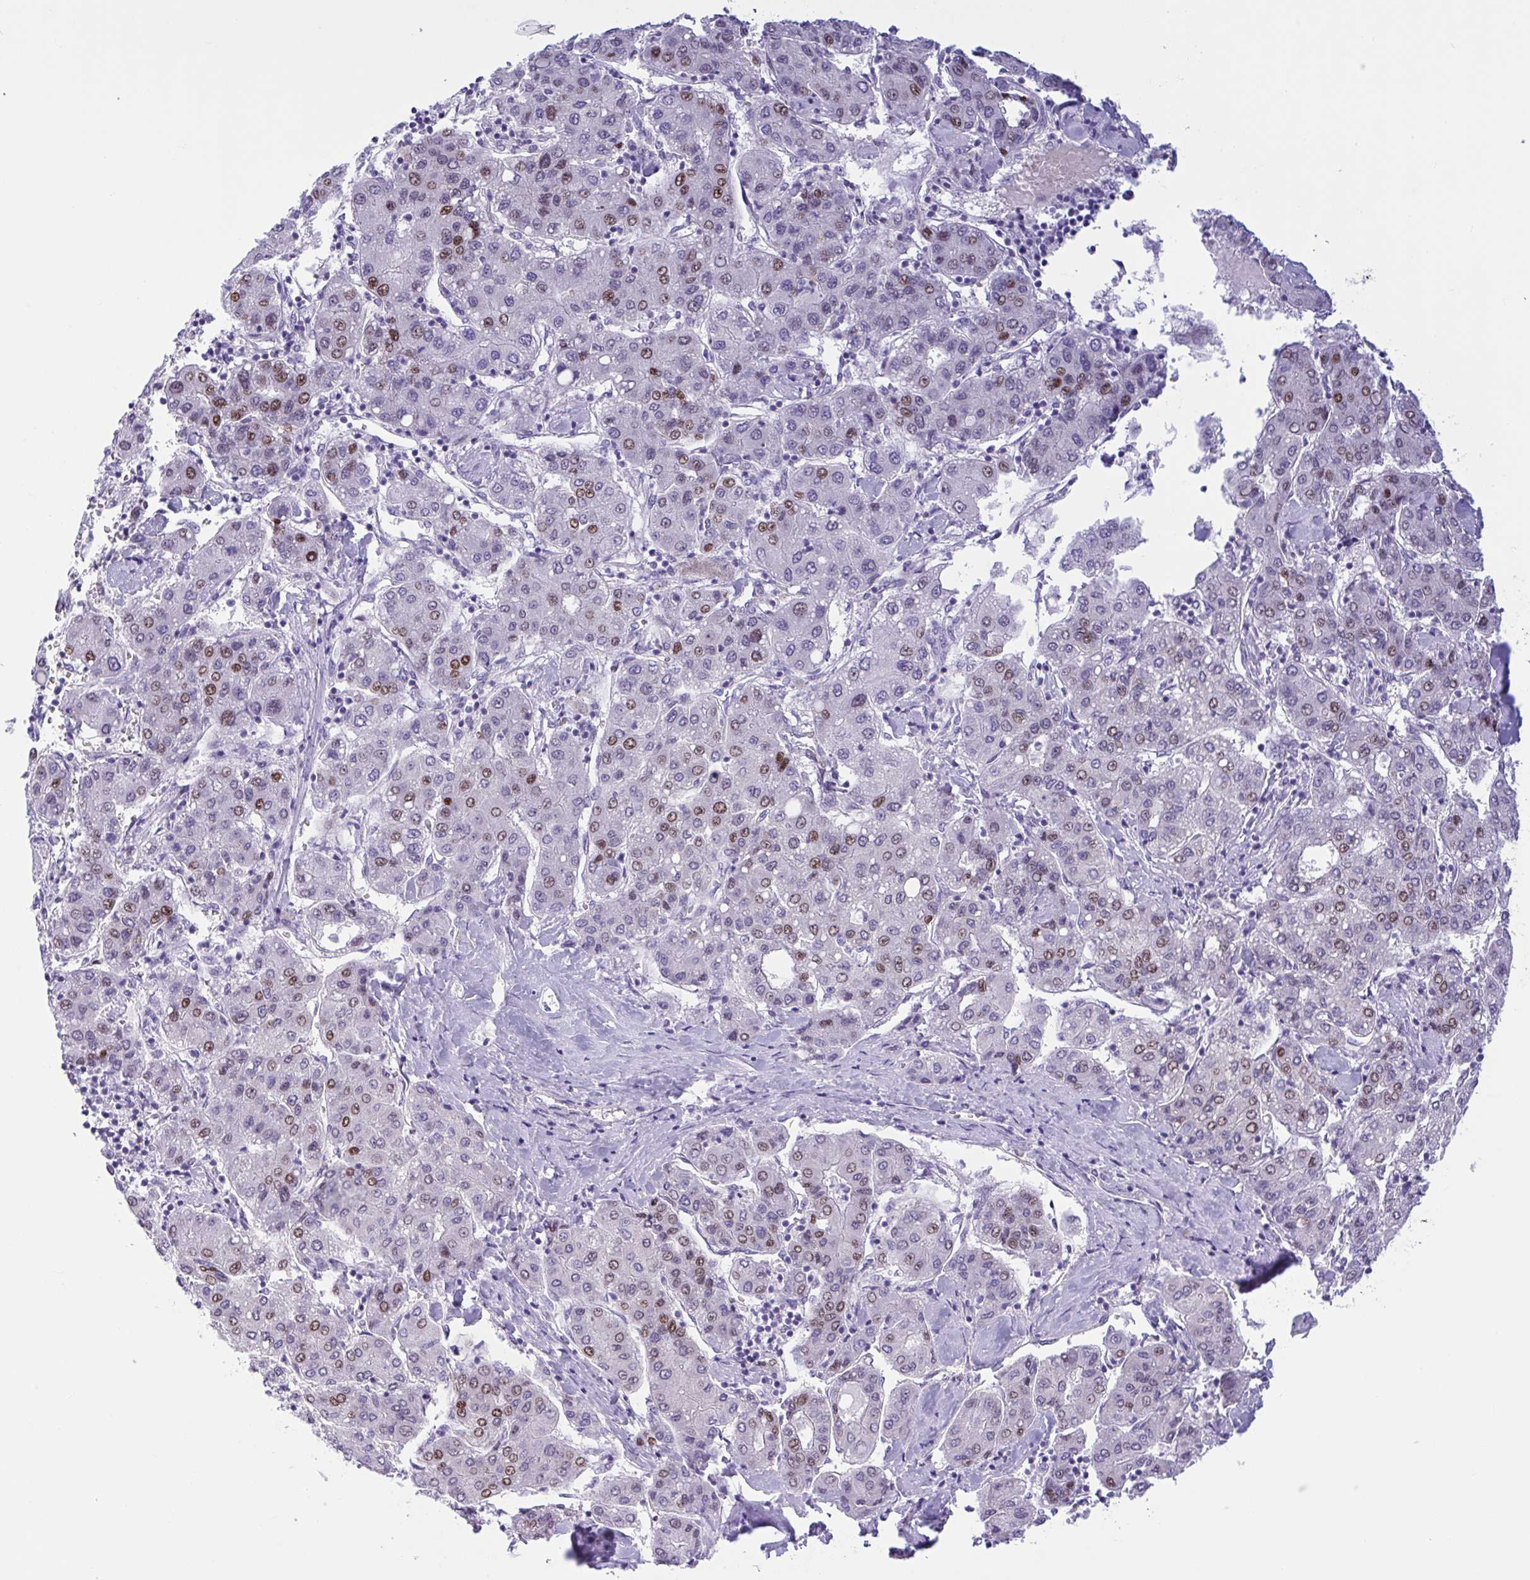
{"staining": {"intensity": "moderate", "quantity": "<25%", "location": "nuclear"}, "tissue": "liver cancer", "cell_type": "Tumor cells", "image_type": "cancer", "snomed": [{"axis": "morphology", "description": "Carcinoma, Hepatocellular, NOS"}, {"axis": "topography", "description": "Liver"}], "caption": "Protein expression analysis of liver hepatocellular carcinoma demonstrates moderate nuclear positivity in approximately <25% of tumor cells.", "gene": "AHCYL2", "patient": {"sex": "male", "age": 65}}